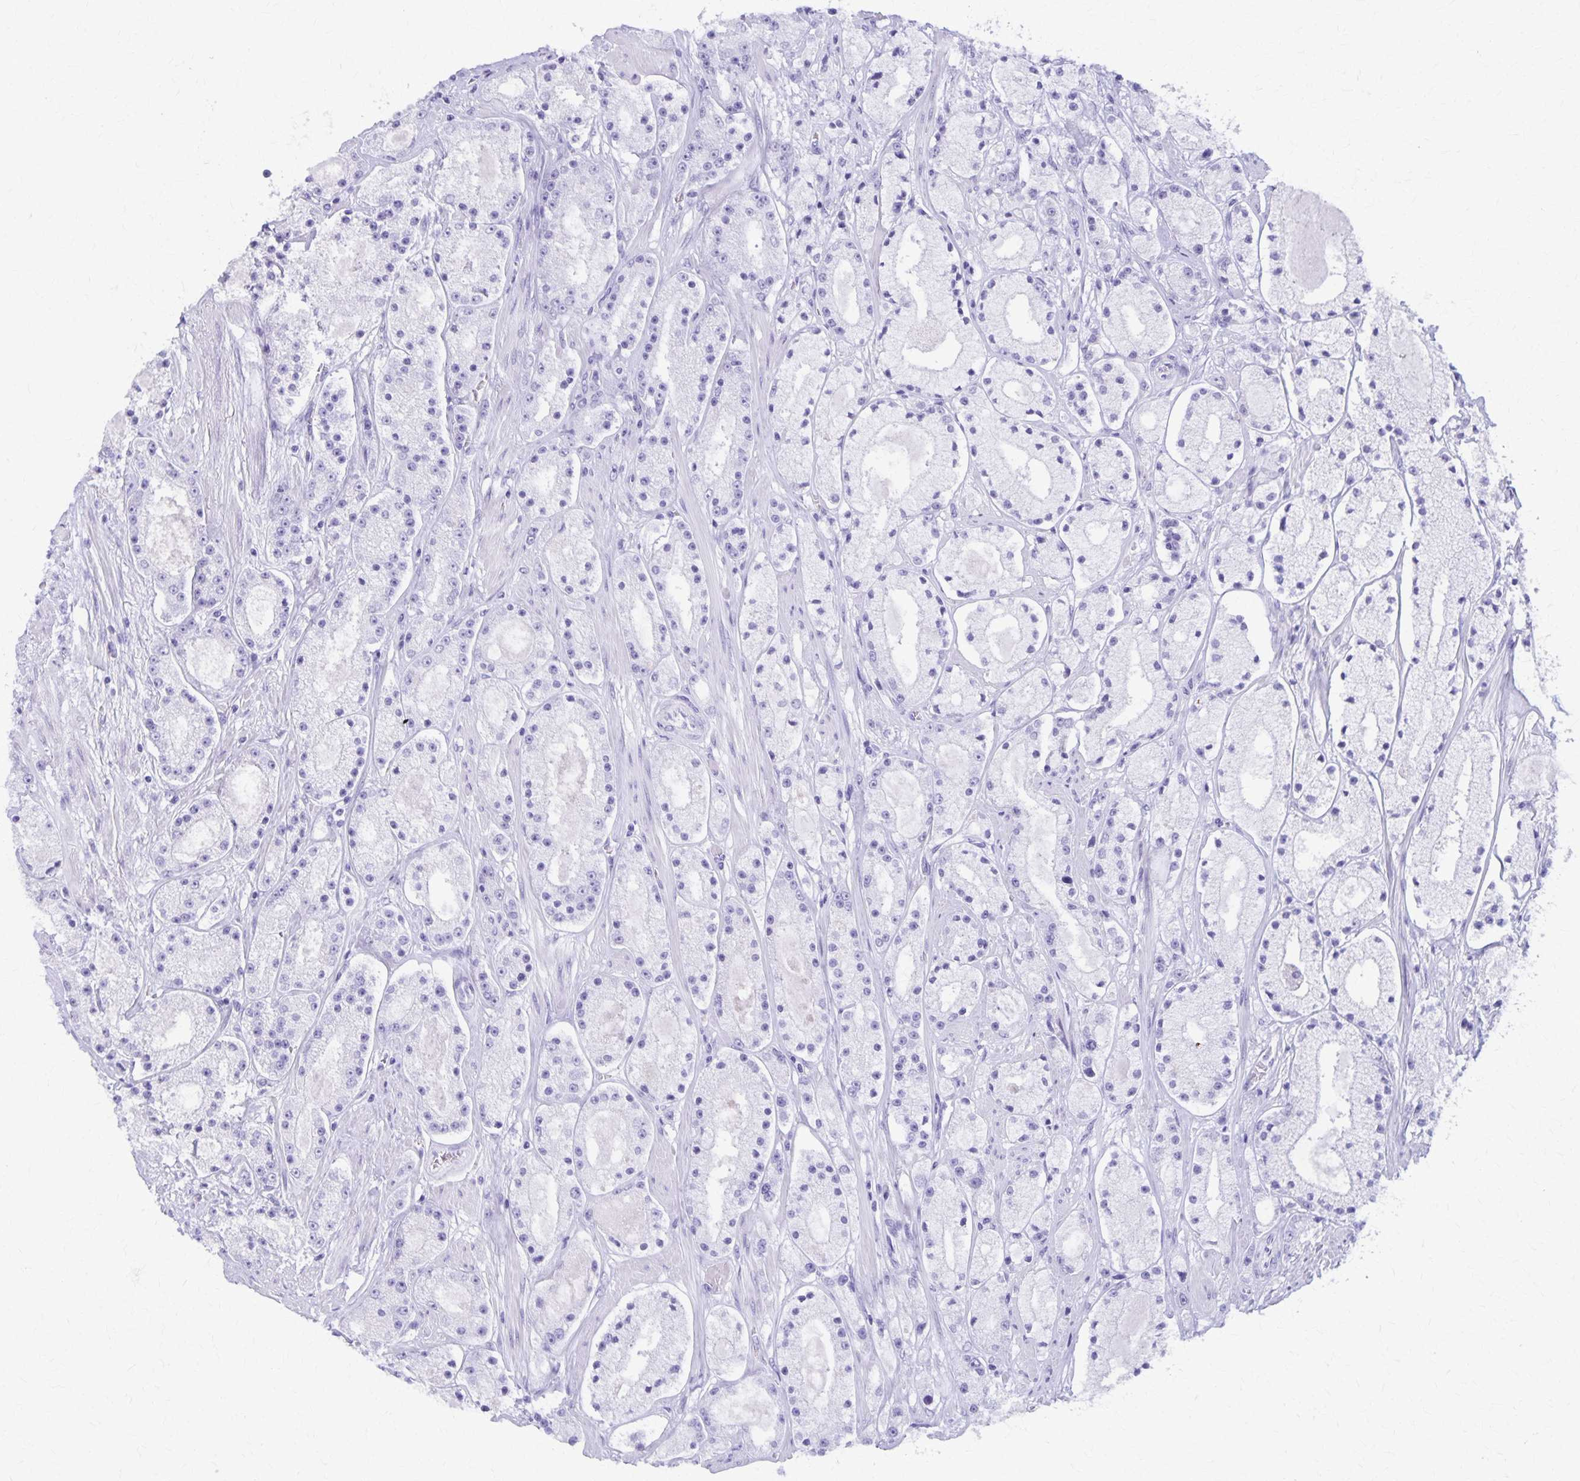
{"staining": {"intensity": "negative", "quantity": "none", "location": "none"}, "tissue": "prostate cancer", "cell_type": "Tumor cells", "image_type": "cancer", "snomed": [{"axis": "morphology", "description": "Adenocarcinoma, High grade"}, {"axis": "topography", "description": "Prostate"}], "caption": "Tumor cells show no significant protein positivity in prostate cancer (adenocarcinoma (high-grade)). The staining is performed using DAB (3,3'-diaminobenzidine) brown chromogen with nuclei counter-stained in using hematoxylin.", "gene": "DEFA5", "patient": {"sex": "male", "age": 67}}